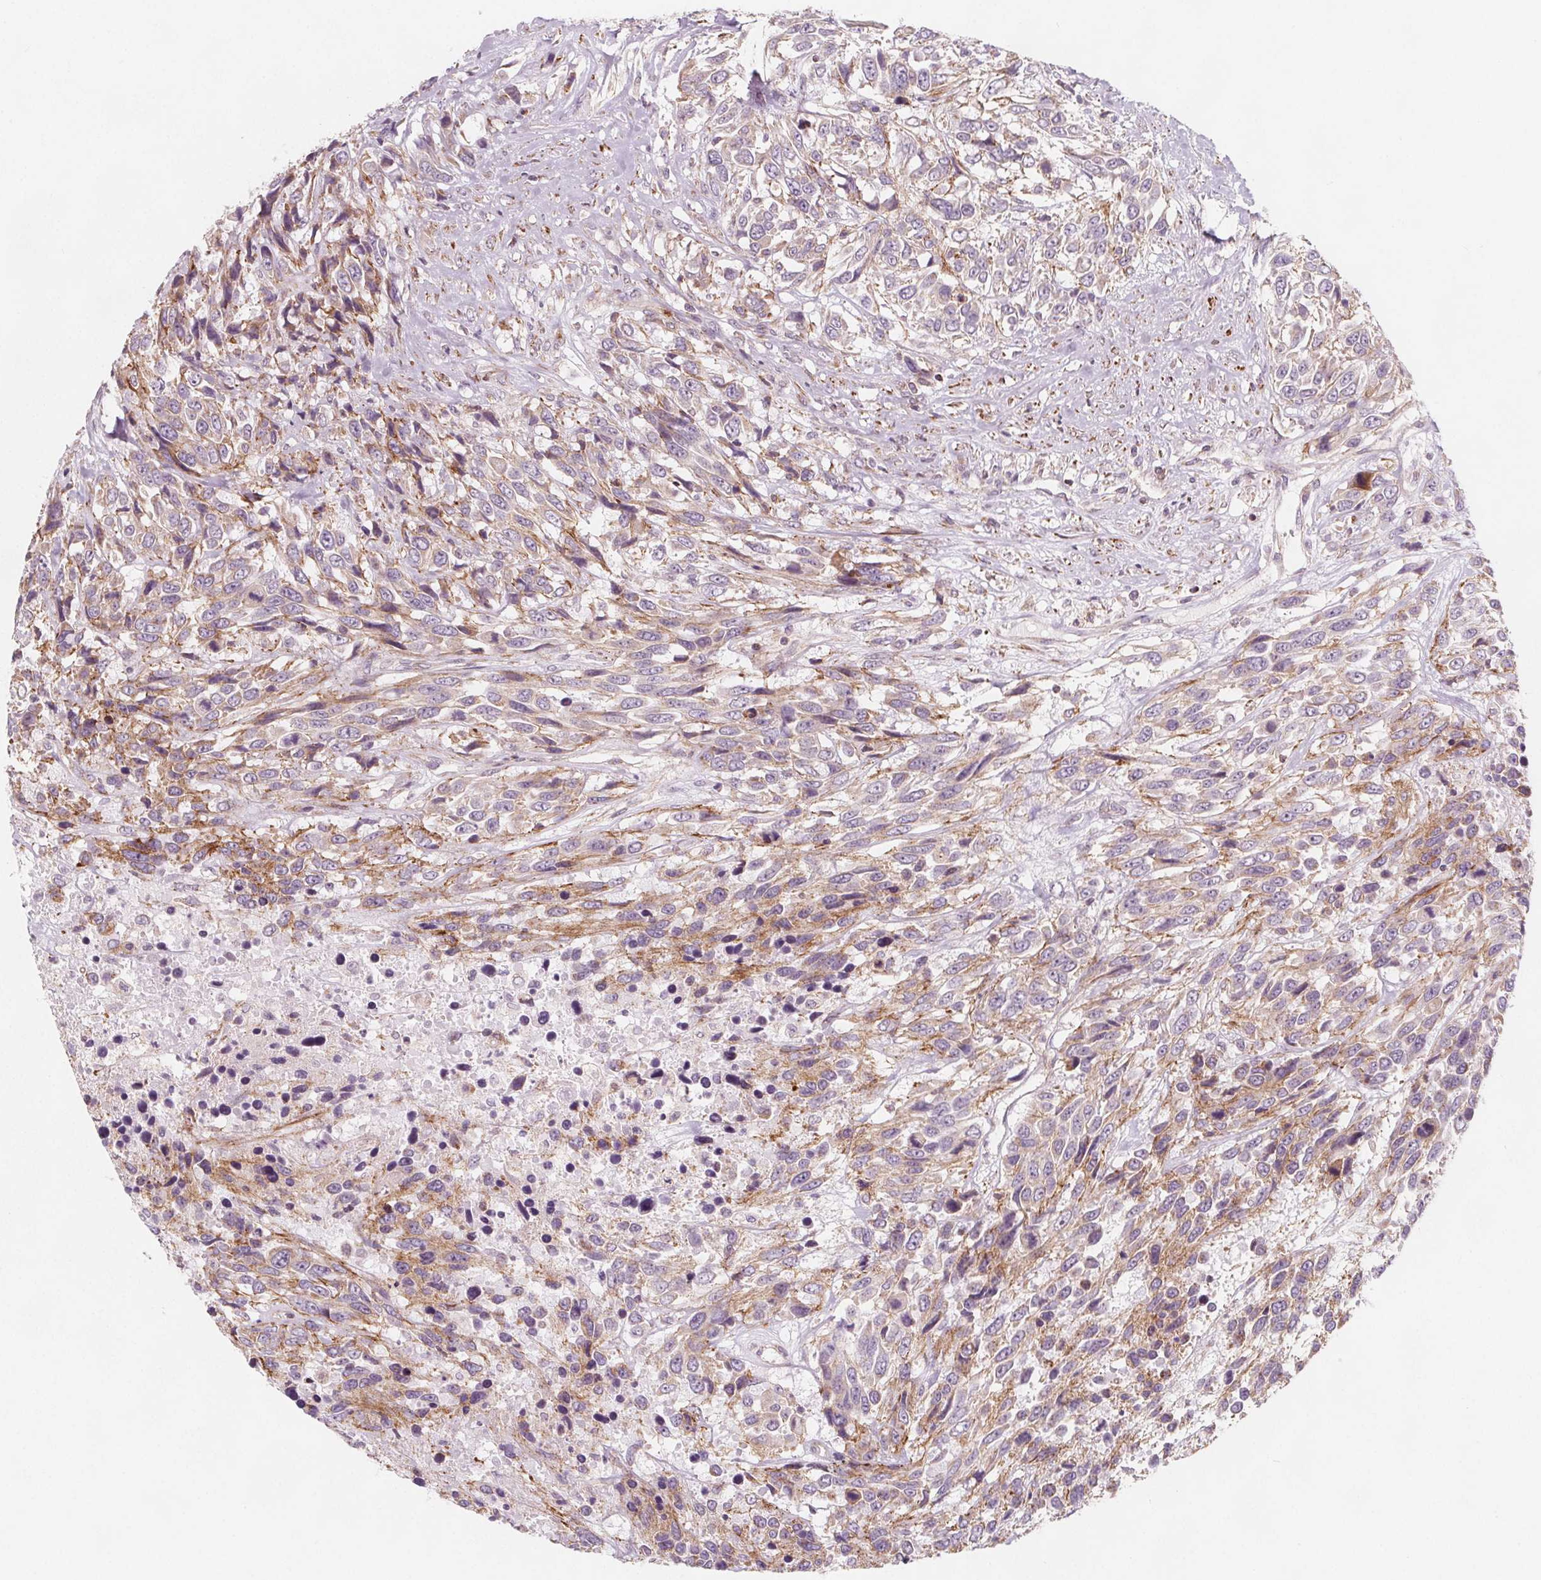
{"staining": {"intensity": "weak", "quantity": "25%-75%", "location": "cytoplasmic/membranous"}, "tissue": "urothelial cancer", "cell_type": "Tumor cells", "image_type": "cancer", "snomed": [{"axis": "morphology", "description": "Urothelial carcinoma, High grade"}, {"axis": "topography", "description": "Urinary bladder"}], "caption": "Immunohistochemistry of human urothelial cancer exhibits low levels of weak cytoplasmic/membranous positivity in about 25%-75% of tumor cells. (Brightfield microscopy of DAB IHC at high magnification).", "gene": "ADAM33", "patient": {"sex": "female", "age": 70}}